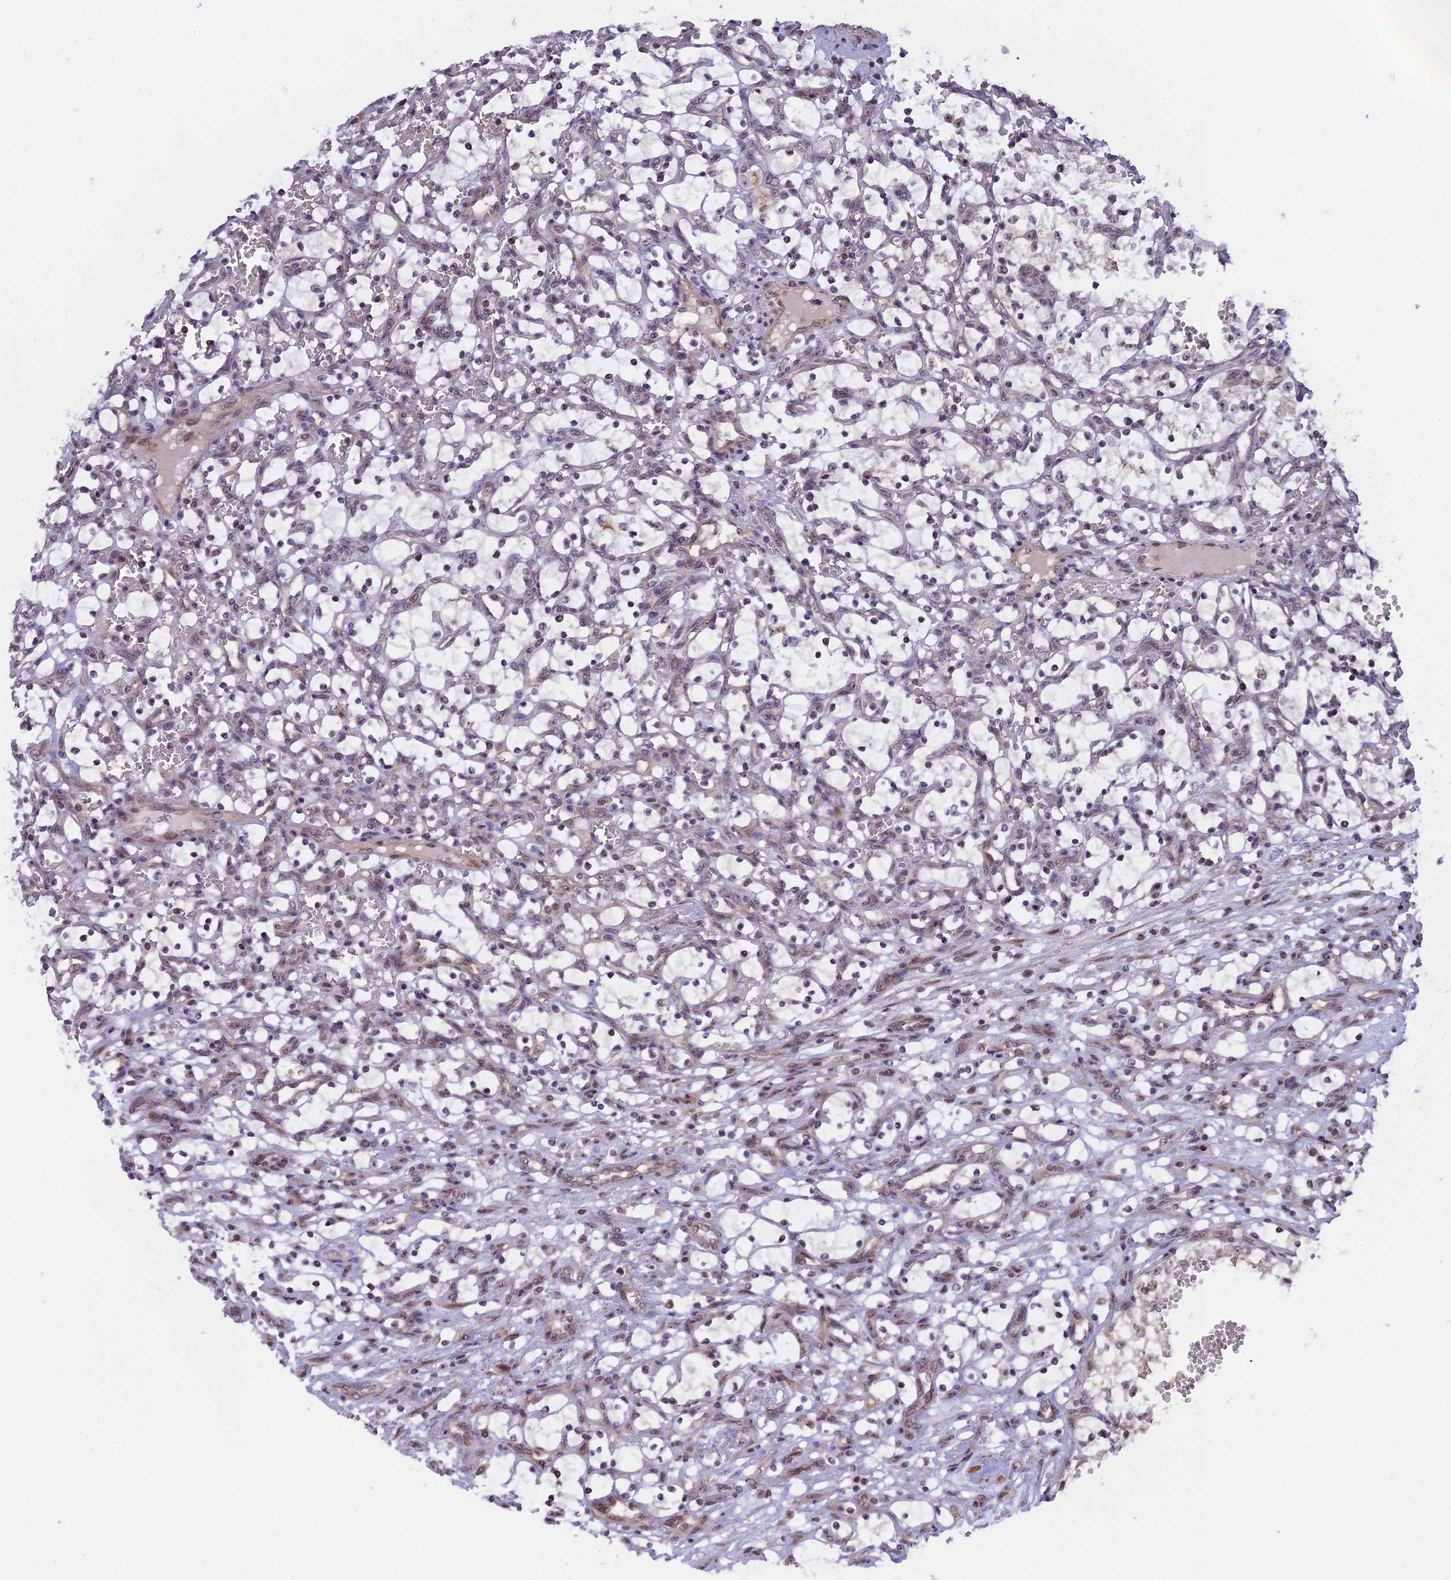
{"staining": {"intensity": "negative", "quantity": "none", "location": "none"}, "tissue": "renal cancer", "cell_type": "Tumor cells", "image_type": "cancer", "snomed": [{"axis": "morphology", "description": "Adenocarcinoma, NOS"}, {"axis": "topography", "description": "Kidney"}], "caption": "Human renal cancer (adenocarcinoma) stained for a protein using immunohistochemistry (IHC) exhibits no staining in tumor cells.", "gene": "MGA", "patient": {"sex": "female", "age": 69}}